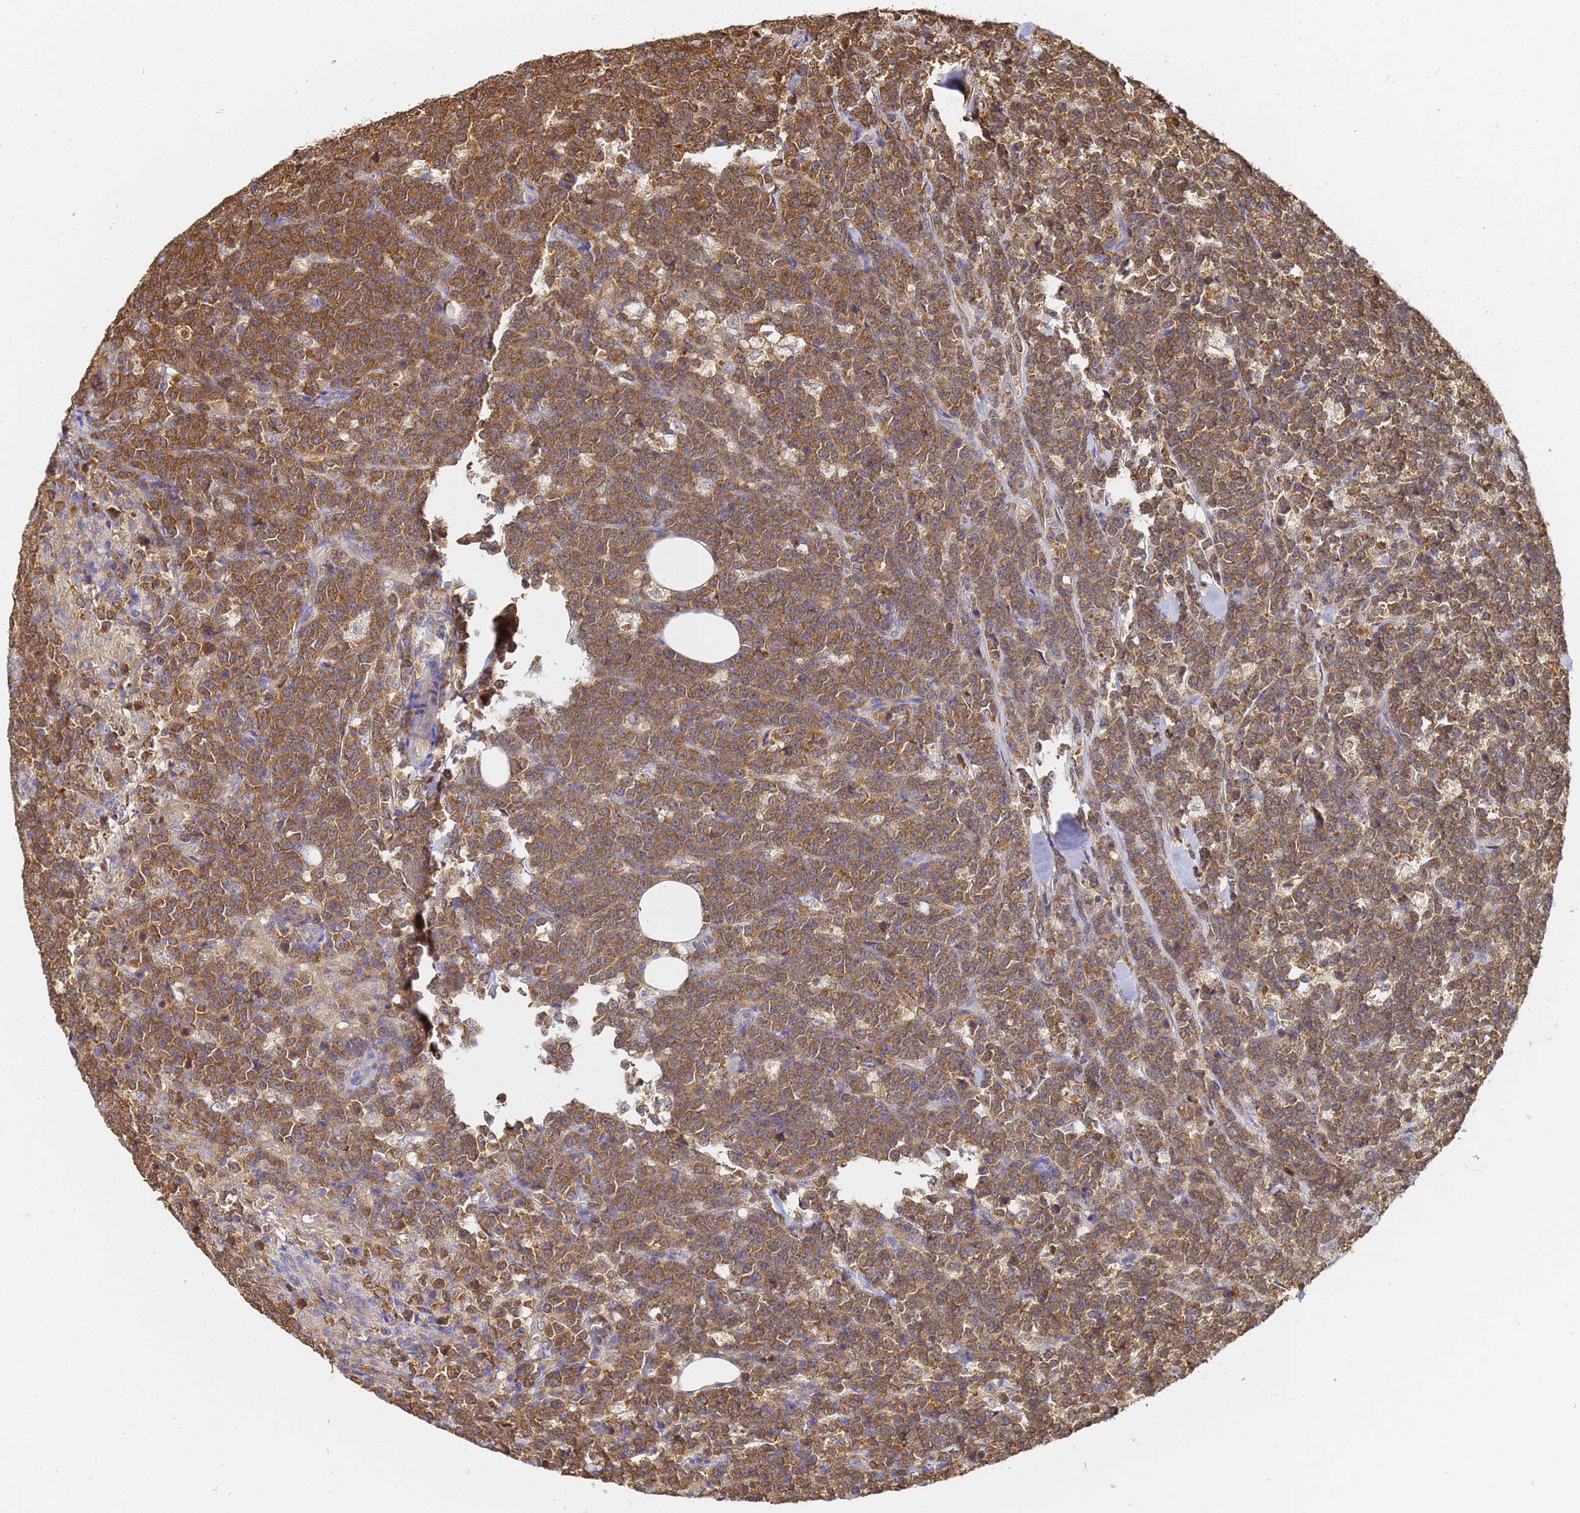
{"staining": {"intensity": "moderate", "quantity": ">75%", "location": "cytoplasmic/membranous"}, "tissue": "lymphoma", "cell_type": "Tumor cells", "image_type": "cancer", "snomed": [{"axis": "morphology", "description": "Malignant lymphoma, non-Hodgkin's type, High grade"}, {"axis": "topography", "description": "Small intestine"}], "caption": "Tumor cells reveal medium levels of moderate cytoplasmic/membranous staining in about >75% of cells in high-grade malignant lymphoma, non-Hodgkin's type.", "gene": "NME1-NME2", "patient": {"sex": "male", "age": 8}}